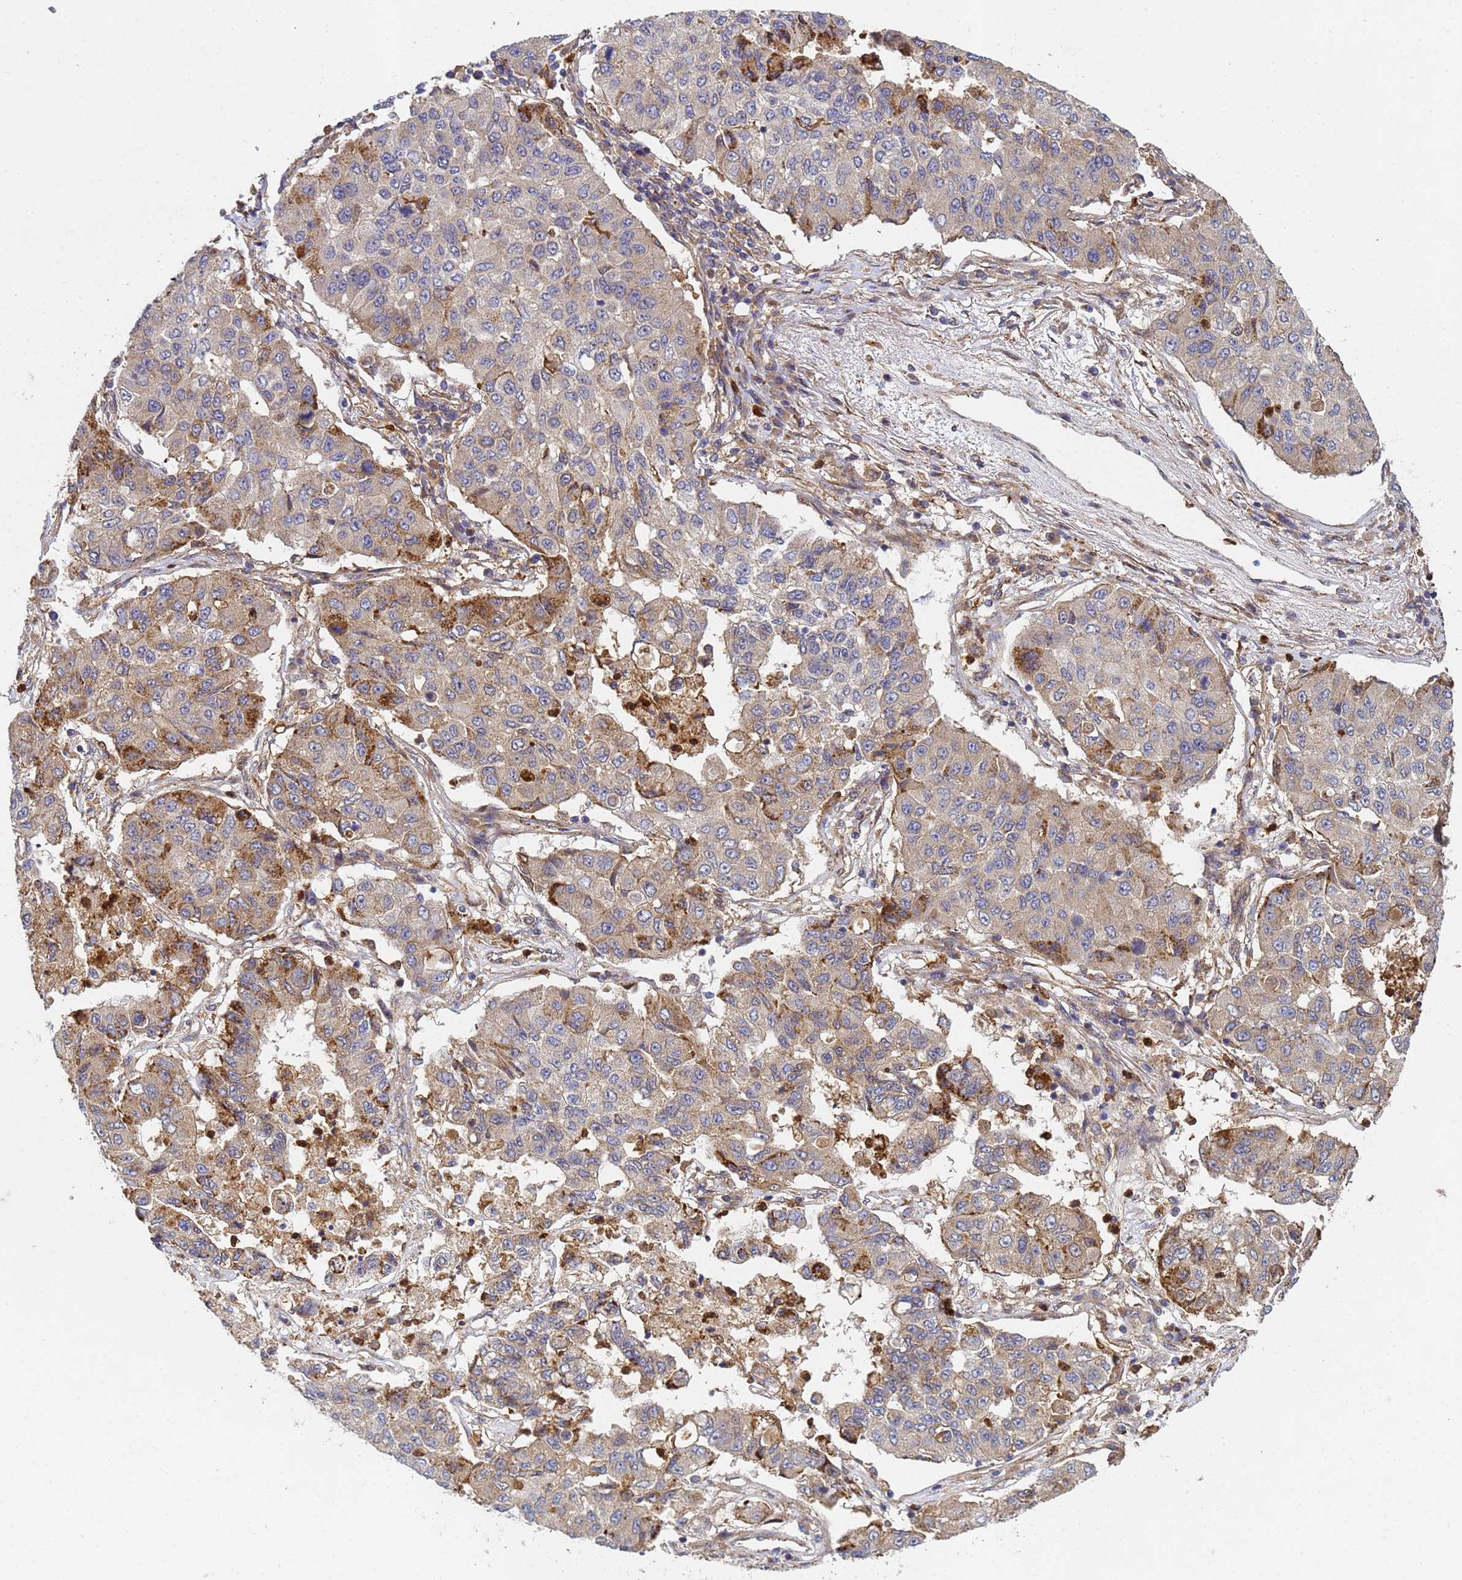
{"staining": {"intensity": "moderate", "quantity": "<25%", "location": "cytoplasmic/membranous"}, "tissue": "lung cancer", "cell_type": "Tumor cells", "image_type": "cancer", "snomed": [{"axis": "morphology", "description": "Squamous cell carcinoma, NOS"}, {"axis": "topography", "description": "Lung"}], "caption": "Lung cancer (squamous cell carcinoma) stained with a brown dye demonstrates moderate cytoplasmic/membranous positive expression in about <25% of tumor cells.", "gene": "C8orf34", "patient": {"sex": "male", "age": 74}}